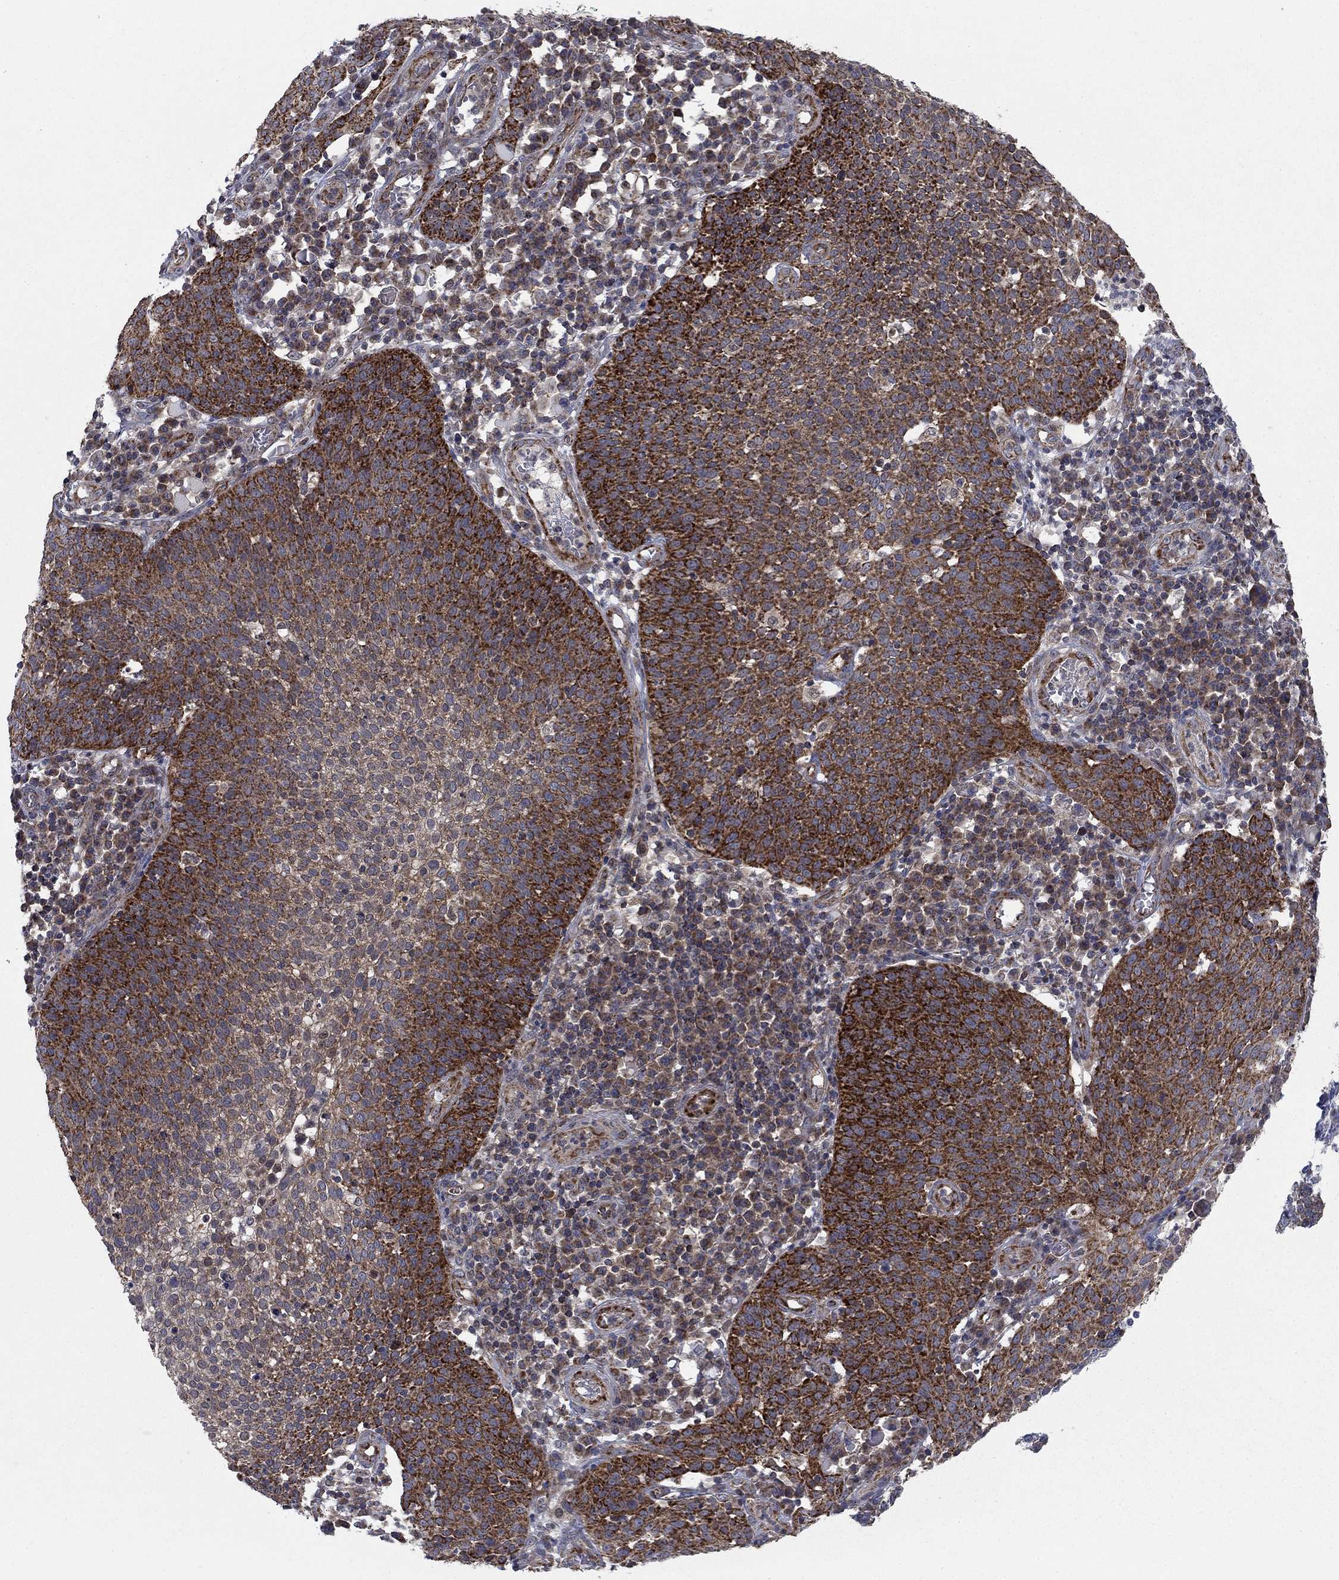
{"staining": {"intensity": "strong", "quantity": "25%-75%", "location": "cytoplasmic/membranous"}, "tissue": "cervical cancer", "cell_type": "Tumor cells", "image_type": "cancer", "snomed": [{"axis": "morphology", "description": "Squamous cell carcinoma, NOS"}, {"axis": "topography", "description": "Cervix"}], "caption": "Protein staining demonstrates strong cytoplasmic/membranous expression in about 25%-75% of tumor cells in cervical squamous cell carcinoma.", "gene": "NME7", "patient": {"sex": "female", "age": 34}}